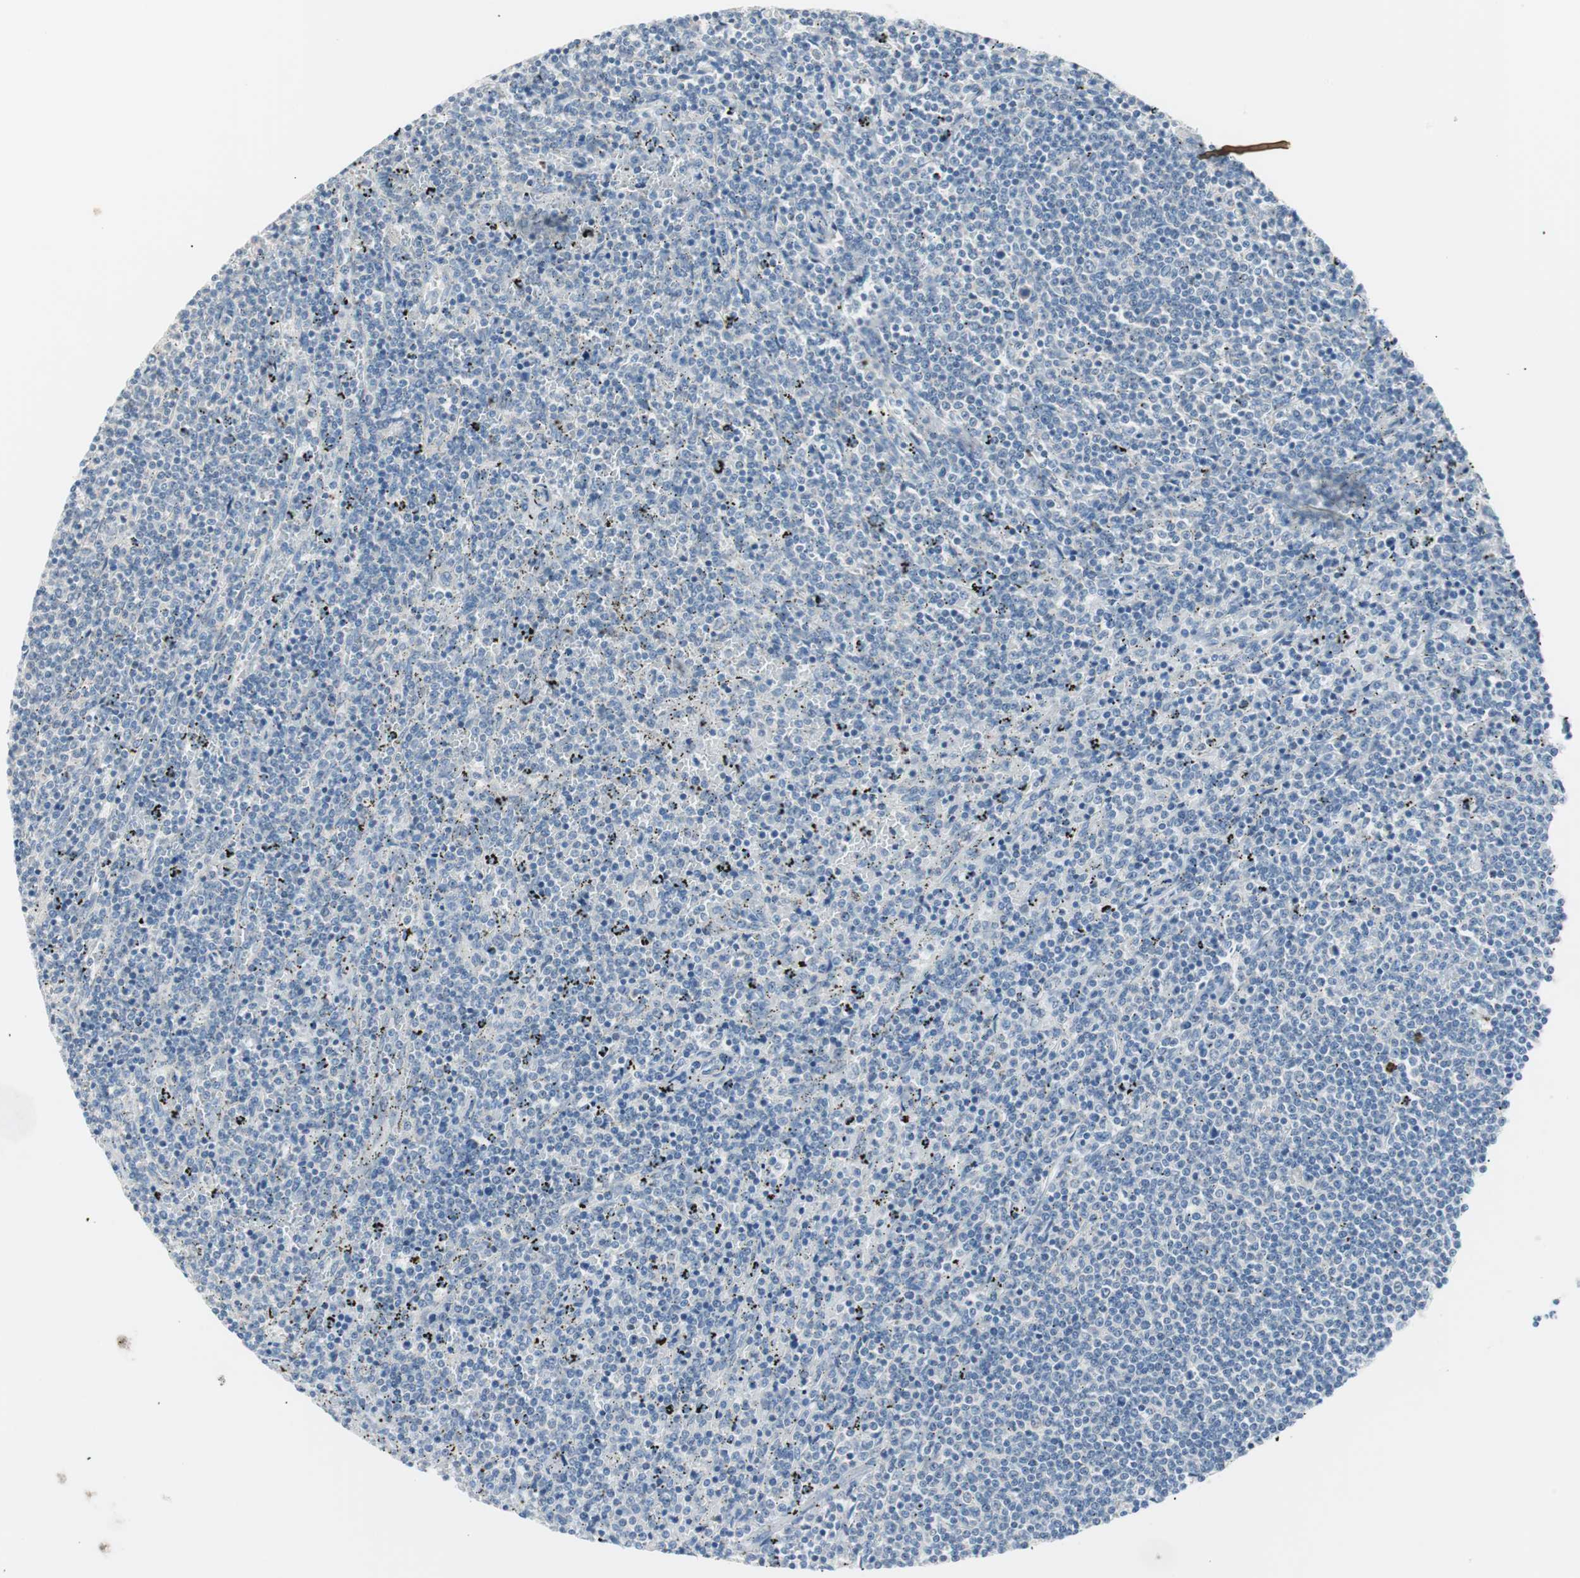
{"staining": {"intensity": "negative", "quantity": "none", "location": "none"}, "tissue": "lymphoma", "cell_type": "Tumor cells", "image_type": "cancer", "snomed": [{"axis": "morphology", "description": "Malignant lymphoma, non-Hodgkin's type, Low grade"}, {"axis": "topography", "description": "Spleen"}], "caption": "Immunohistochemistry micrograph of human lymphoma stained for a protein (brown), which displays no staining in tumor cells.", "gene": "VIL1", "patient": {"sex": "female", "age": 50}}